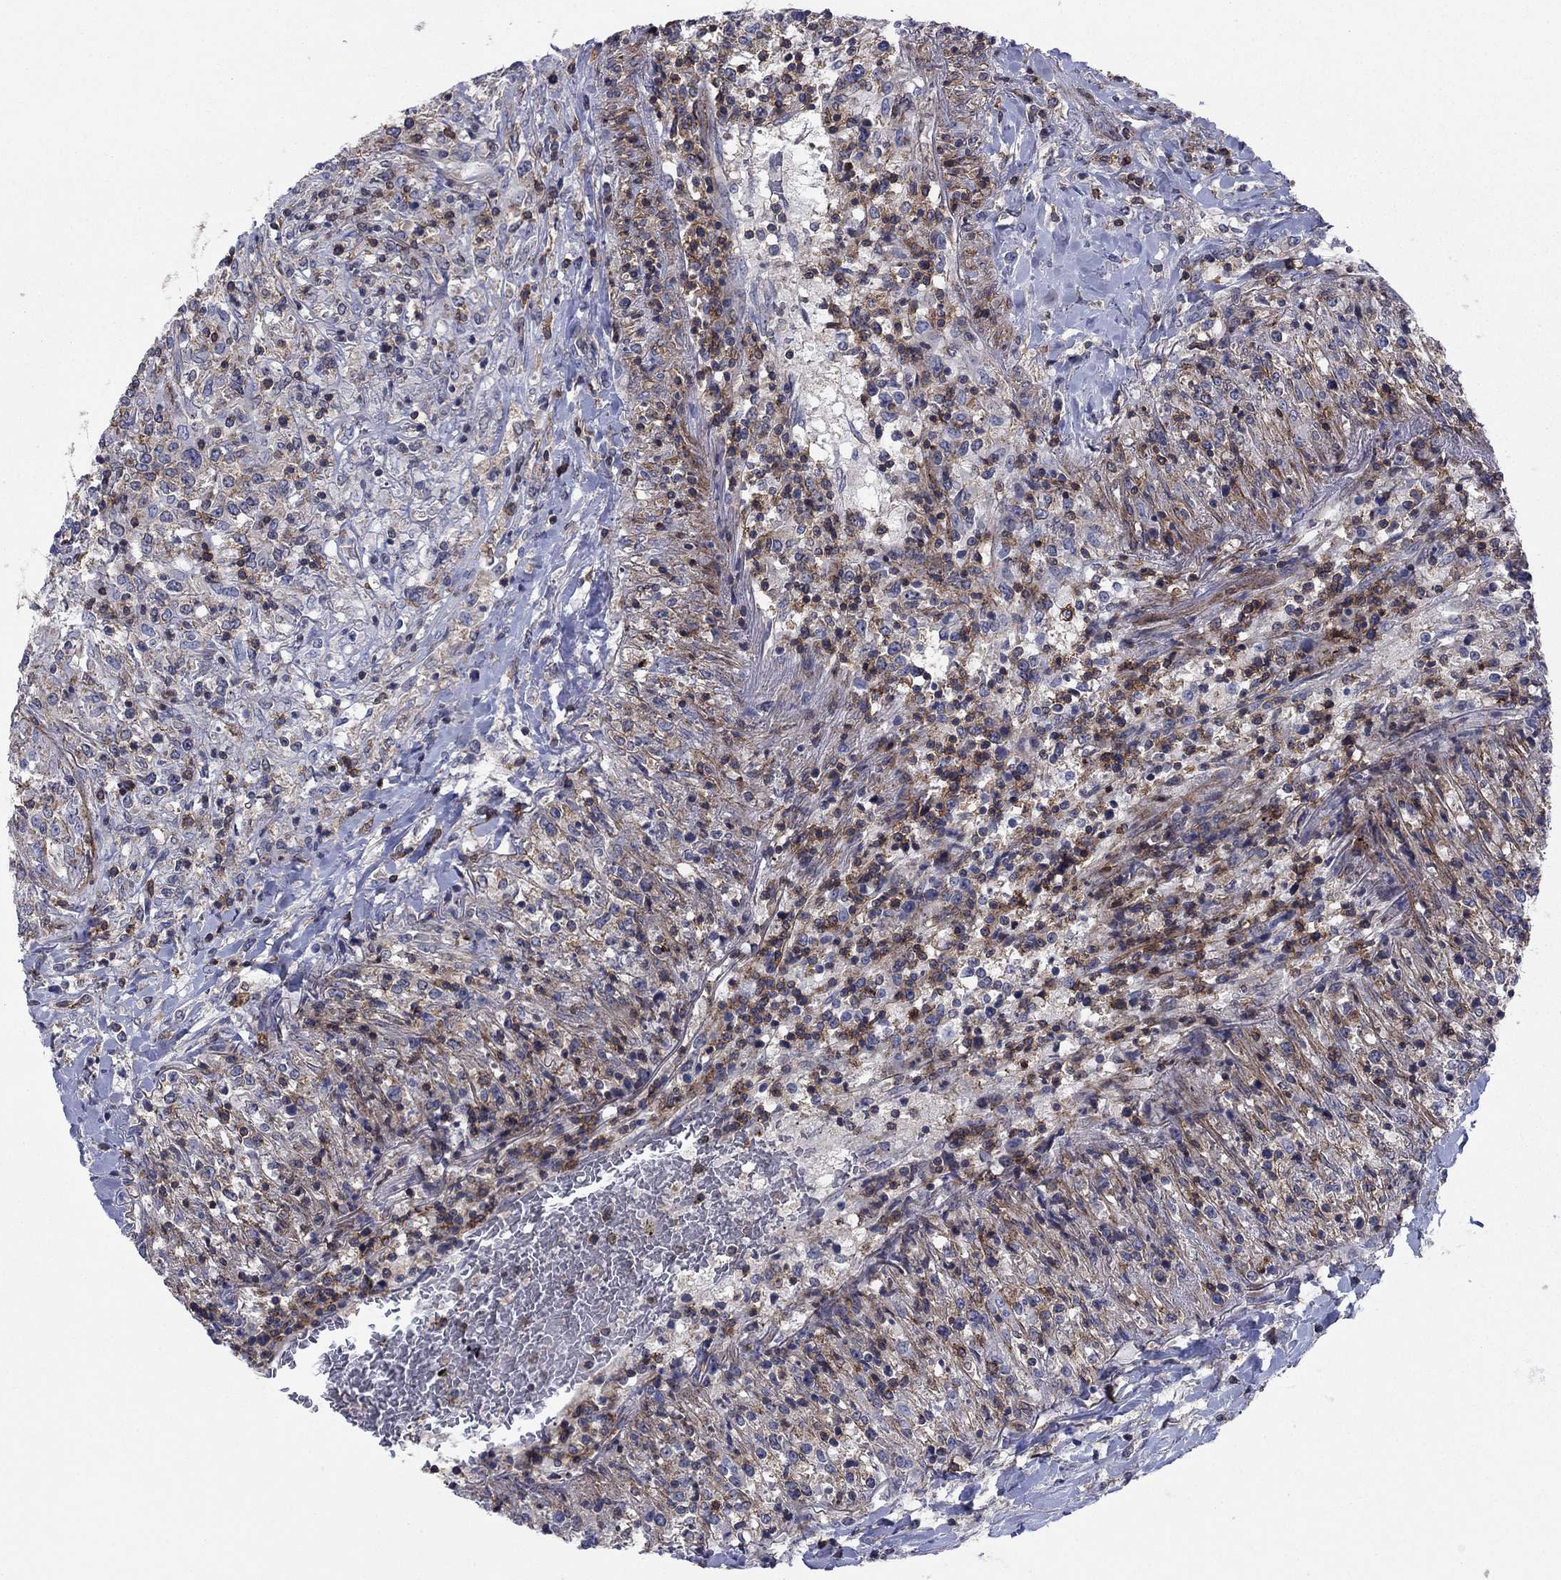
{"staining": {"intensity": "weak", "quantity": "25%-75%", "location": "cytoplasmic/membranous"}, "tissue": "lymphoma", "cell_type": "Tumor cells", "image_type": "cancer", "snomed": [{"axis": "morphology", "description": "Malignant lymphoma, non-Hodgkin's type, High grade"}, {"axis": "topography", "description": "Lung"}], "caption": "DAB immunohistochemical staining of human lymphoma demonstrates weak cytoplasmic/membranous protein expression in about 25%-75% of tumor cells.", "gene": "PSD4", "patient": {"sex": "male", "age": 79}}